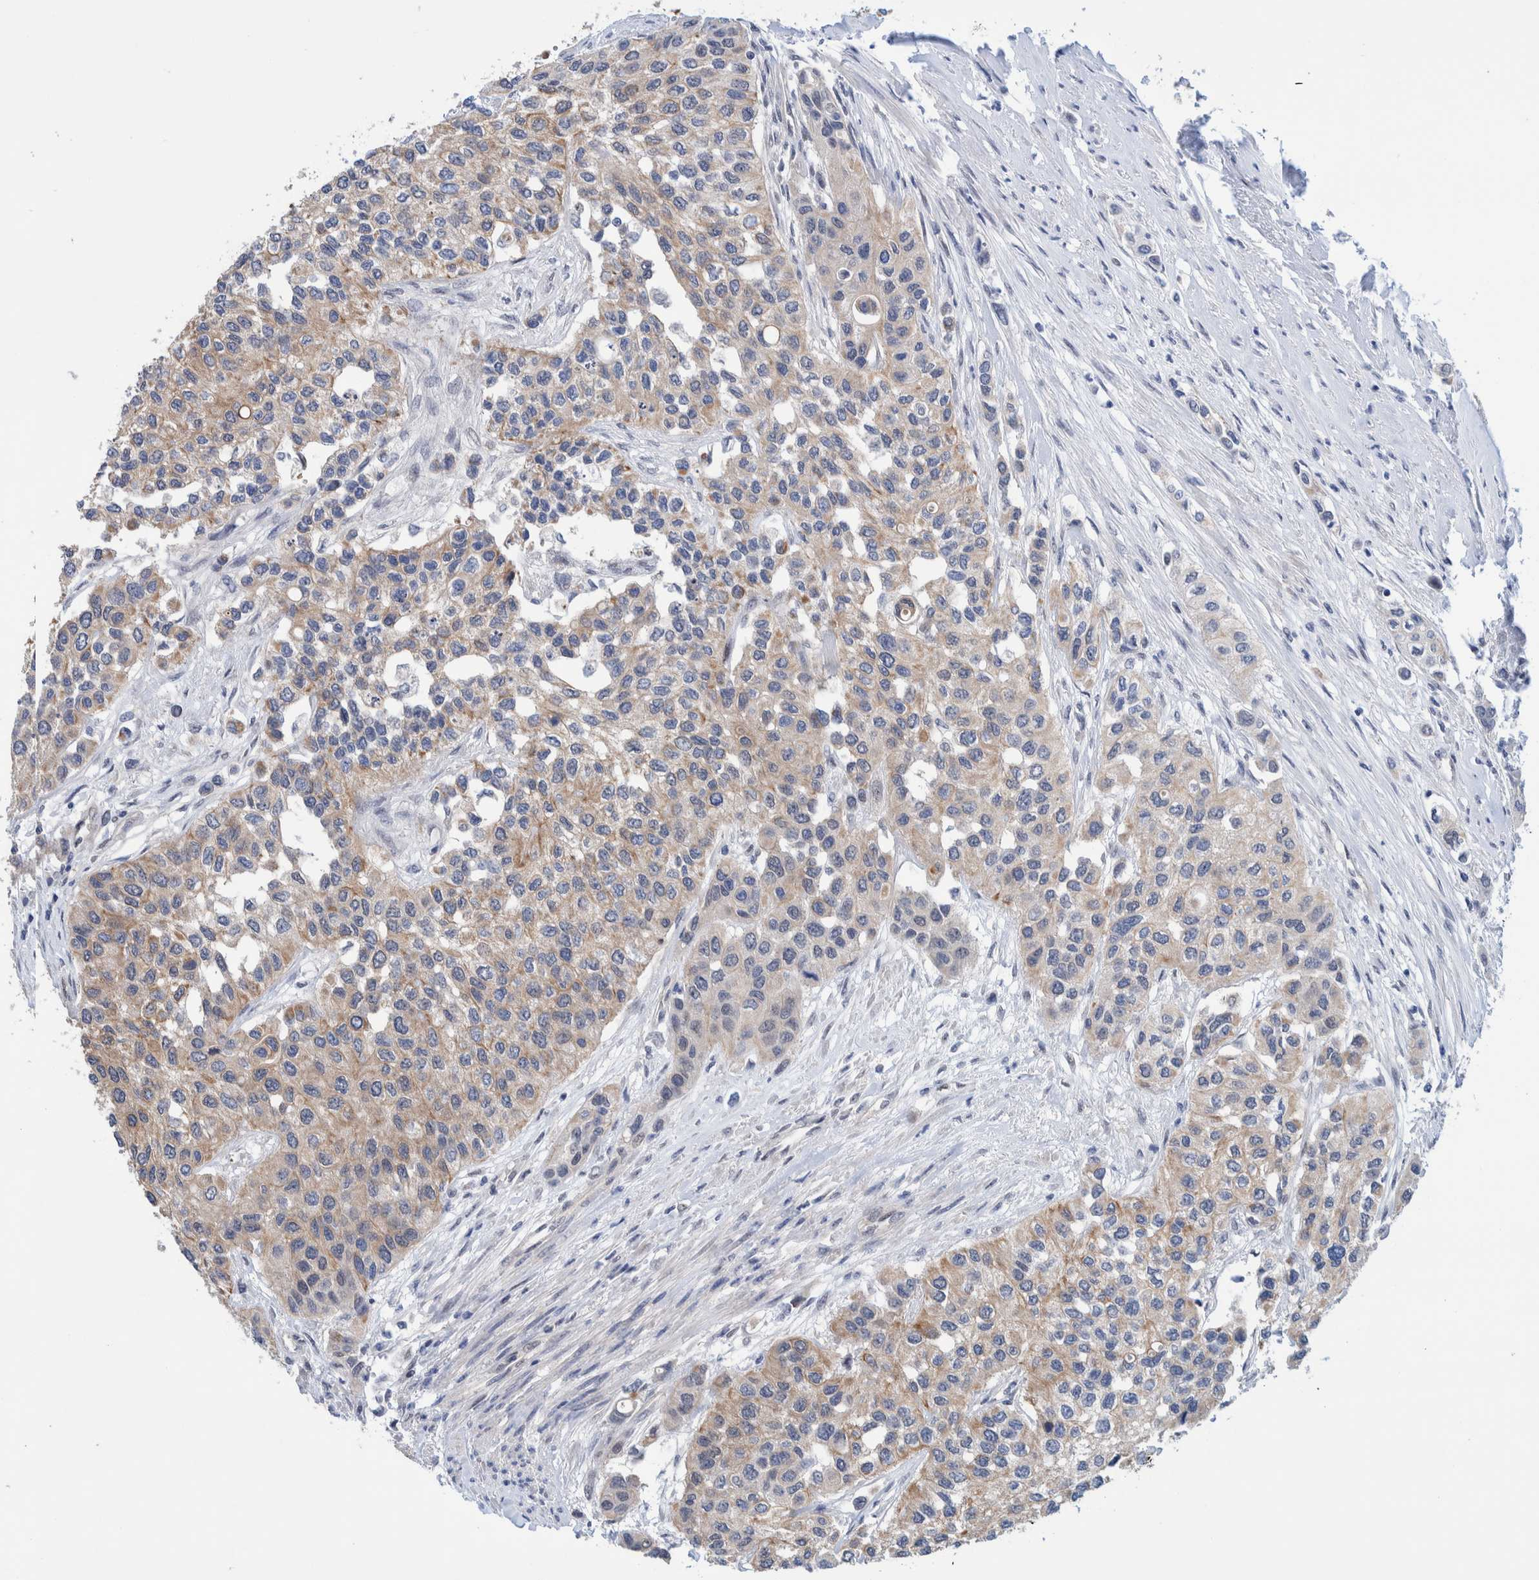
{"staining": {"intensity": "weak", "quantity": "25%-75%", "location": "cytoplasmic/membranous"}, "tissue": "urothelial cancer", "cell_type": "Tumor cells", "image_type": "cancer", "snomed": [{"axis": "morphology", "description": "Urothelial carcinoma, High grade"}, {"axis": "topography", "description": "Urinary bladder"}], "caption": "This is a photomicrograph of immunohistochemistry staining of urothelial cancer, which shows weak positivity in the cytoplasmic/membranous of tumor cells.", "gene": "PFAS", "patient": {"sex": "female", "age": 56}}